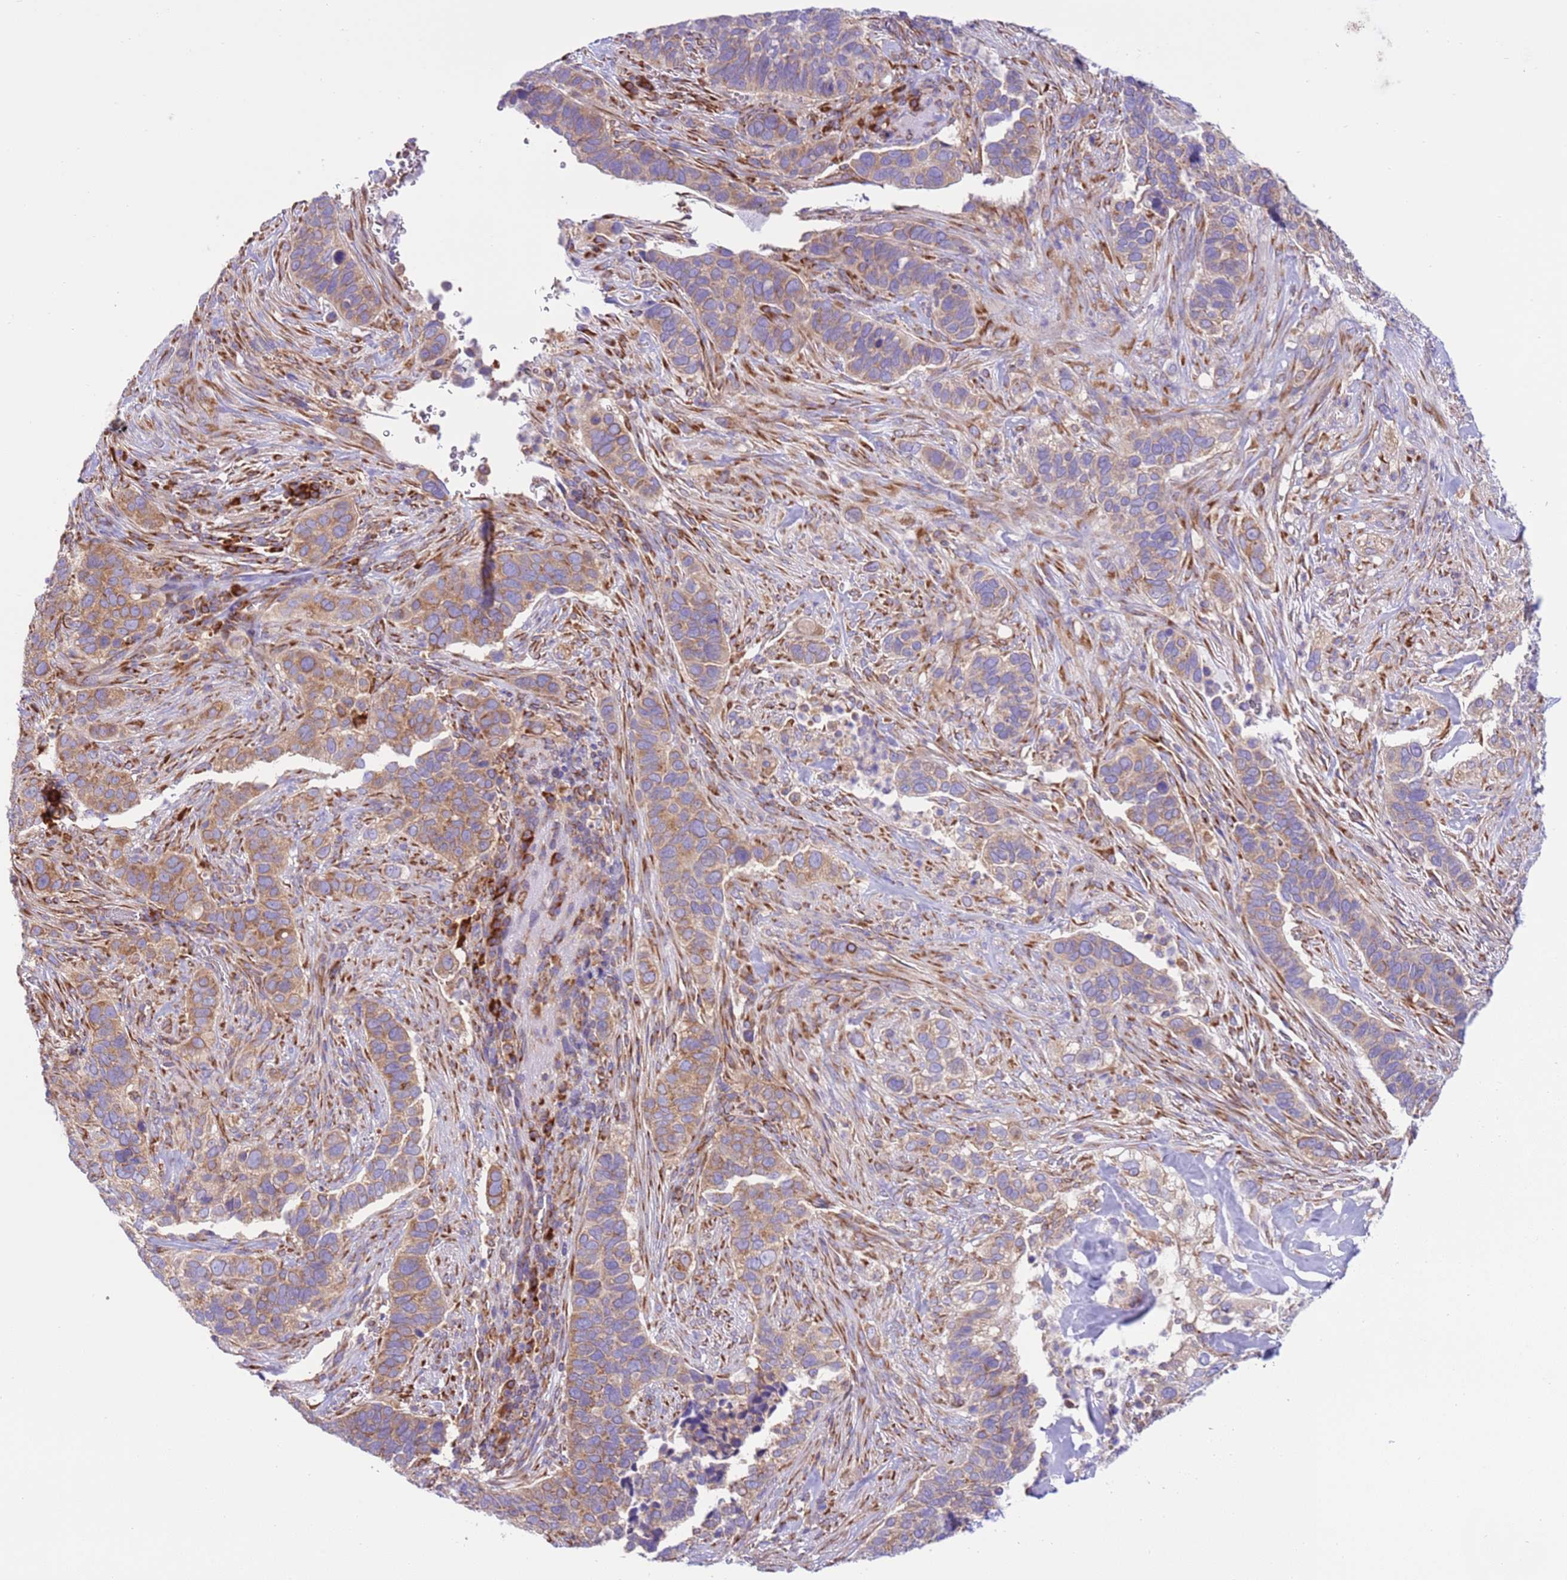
{"staining": {"intensity": "weak", "quantity": ">75%", "location": "cytoplasmic/membranous"}, "tissue": "cervical cancer", "cell_type": "Tumor cells", "image_type": "cancer", "snomed": [{"axis": "morphology", "description": "Squamous cell carcinoma, NOS"}, {"axis": "topography", "description": "Cervix"}], "caption": "Tumor cells show weak cytoplasmic/membranous staining in about >75% of cells in squamous cell carcinoma (cervical).", "gene": "VARS1", "patient": {"sex": "female", "age": 38}}